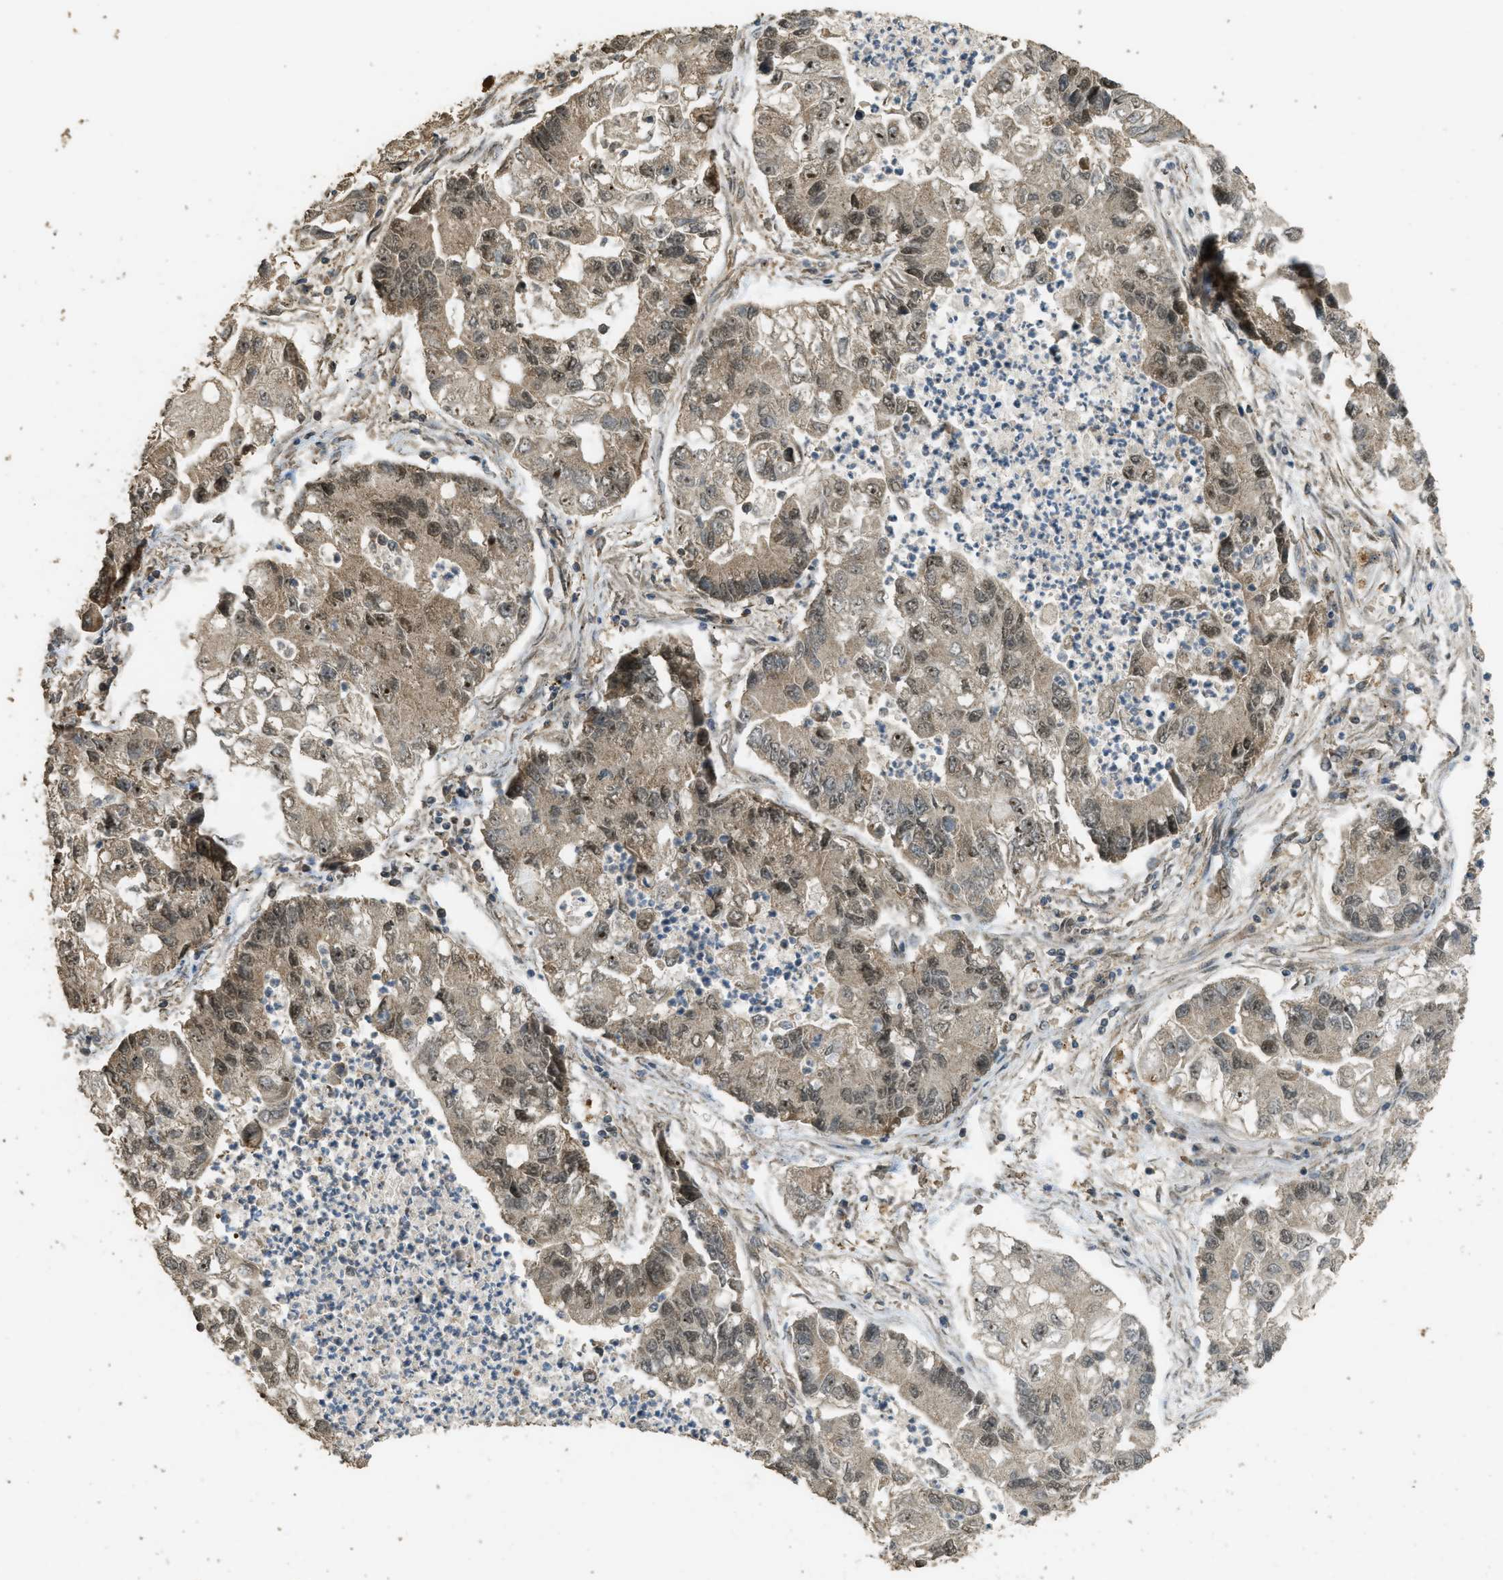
{"staining": {"intensity": "moderate", "quantity": ">75%", "location": "cytoplasmic/membranous,nuclear"}, "tissue": "lung cancer", "cell_type": "Tumor cells", "image_type": "cancer", "snomed": [{"axis": "morphology", "description": "Adenocarcinoma, NOS"}, {"axis": "topography", "description": "Lung"}], "caption": "Moderate cytoplasmic/membranous and nuclear expression for a protein is present in about >75% of tumor cells of lung adenocarcinoma using immunohistochemistry.", "gene": "CTPS1", "patient": {"sex": "female", "age": 51}}